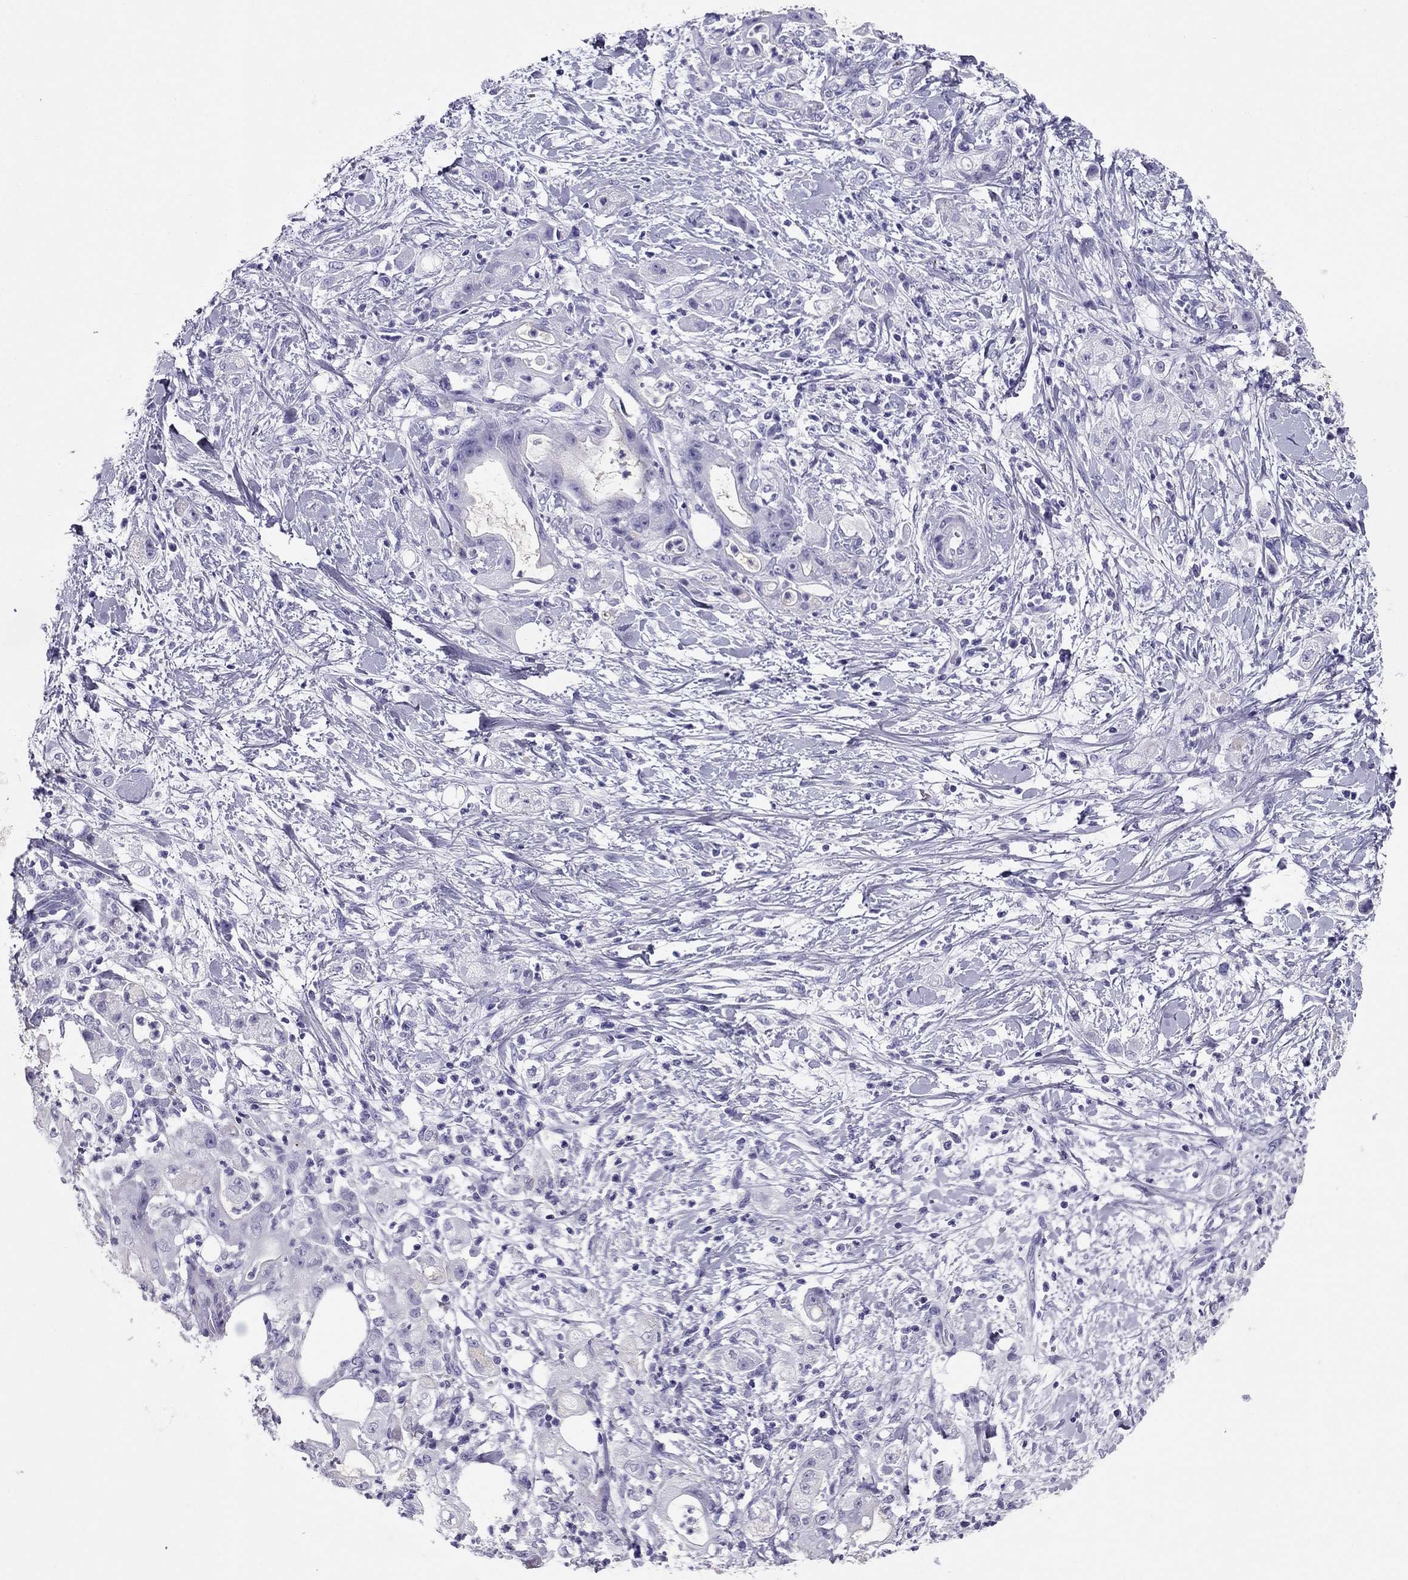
{"staining": {"intensity": "negative", "quantity": "none", "location": "none"}, "tissue": "stomach cancer", "cell_type": "Tumor cells", "image_type": "cancer", "snomed": [{"axis": "morphology", "description": "Adenocarcinoma, NOS"}, {"axis": "topography", "description": "Stomach"}], "caption": "Immunohistochemistry (IHC) histopathology image of stomach cancer stained for a protein (brown), which reveals no positivity in tumor cells.", "gene": "PDE6A", "patient": {"sex": "male", "age": 58}}